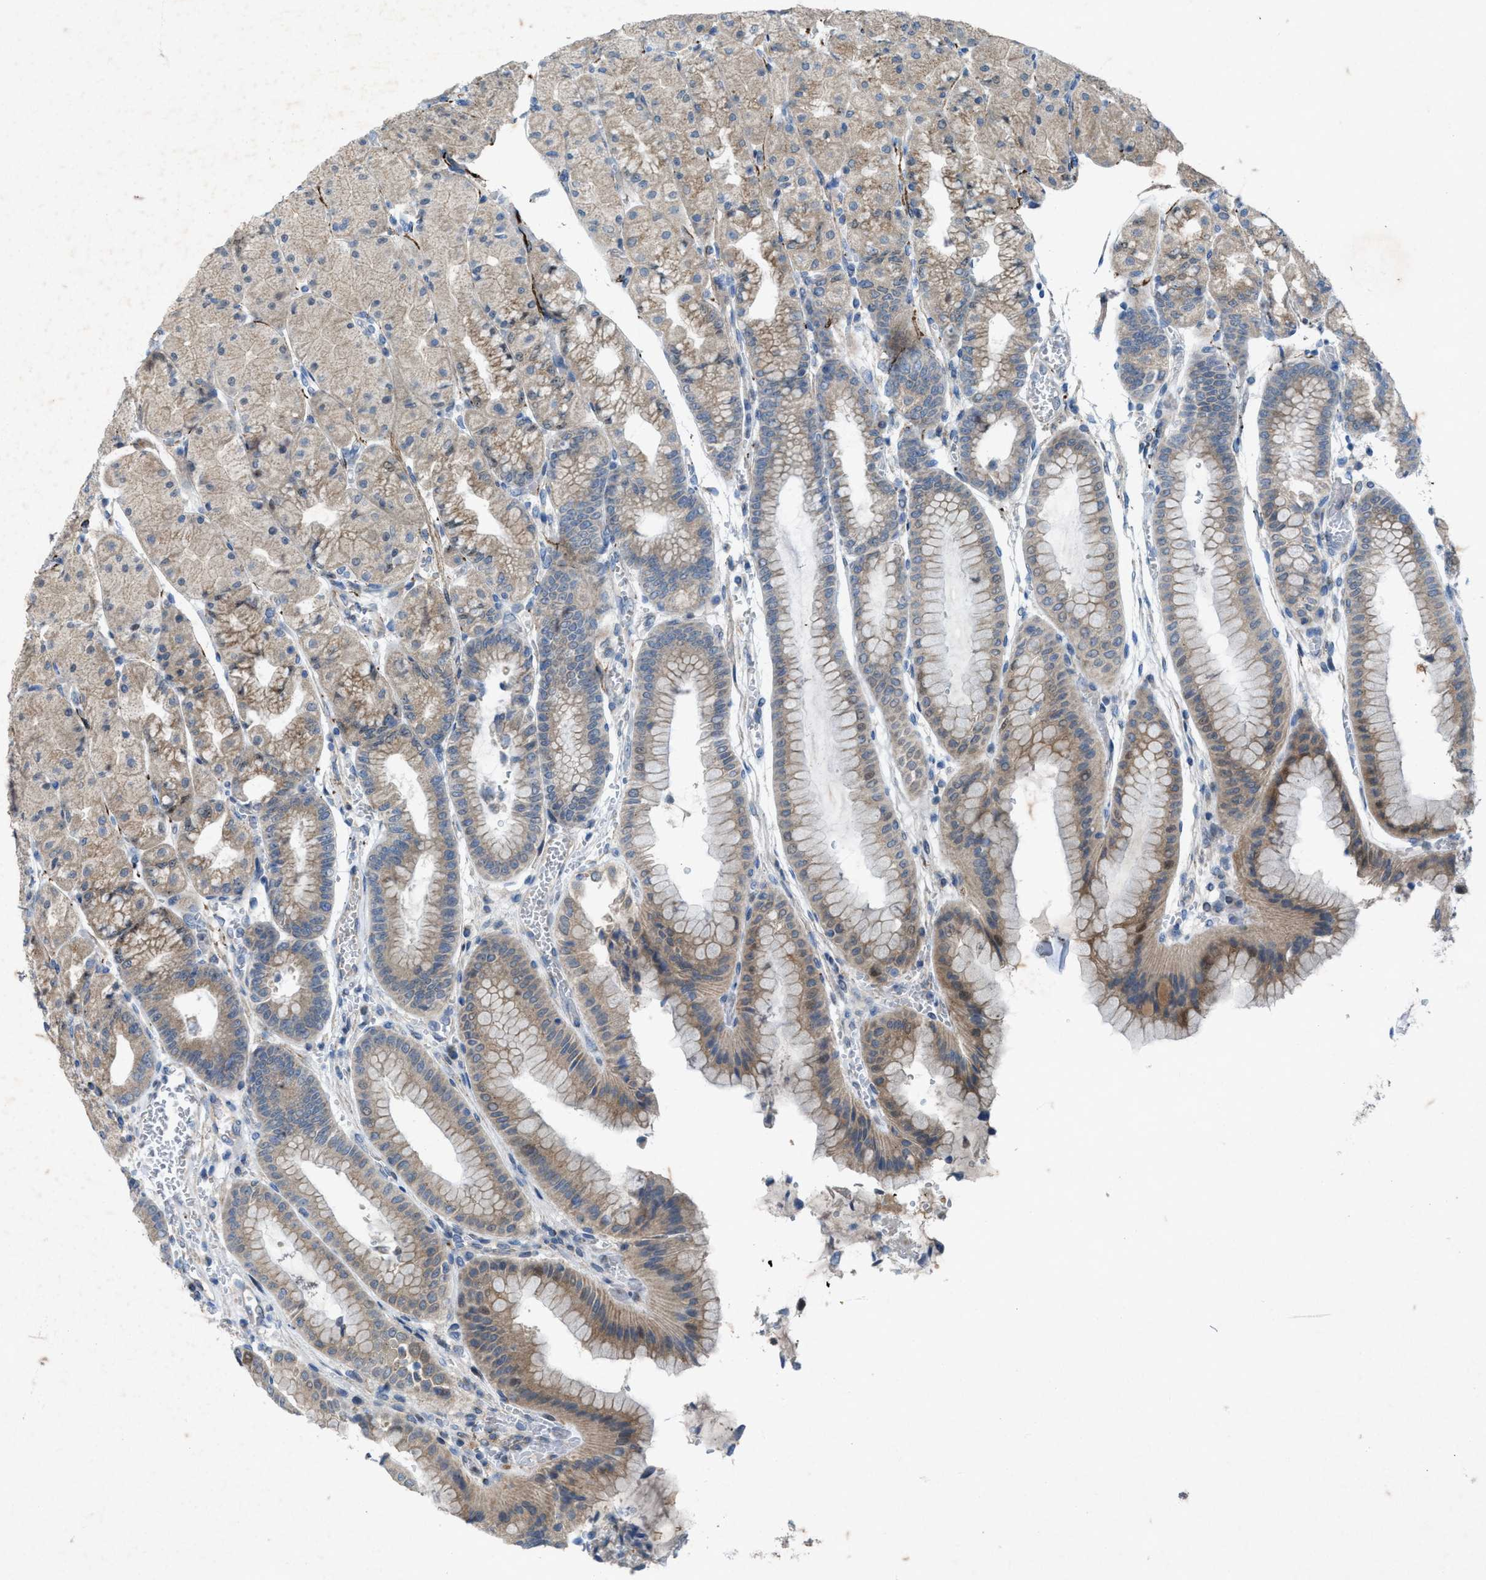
{"staining": {"intensity": "weak", "quantity": "25%-75%", "location": "cytoplasmic/membranous"}, "tissue": "stomach", "cell_type": "Glandular cells", "image_type": "normal", "snomed": [{"axis": "morphology", "description": "Normal tissue, NOS"}, {"axis": "morphology", "description": "Carcinoid, malignant, NOS"}, {"axis": "topography", "description": "Stomach, upper"}], "caption": "Immunohistochemical staining of unremarkable human stomach reveals low levels of weak cytoplasmic/membranous expression in approximately 25%-75% of glandular cells.", "gene": "URGCP", "patient": {"sex": "male", "age": 39}}